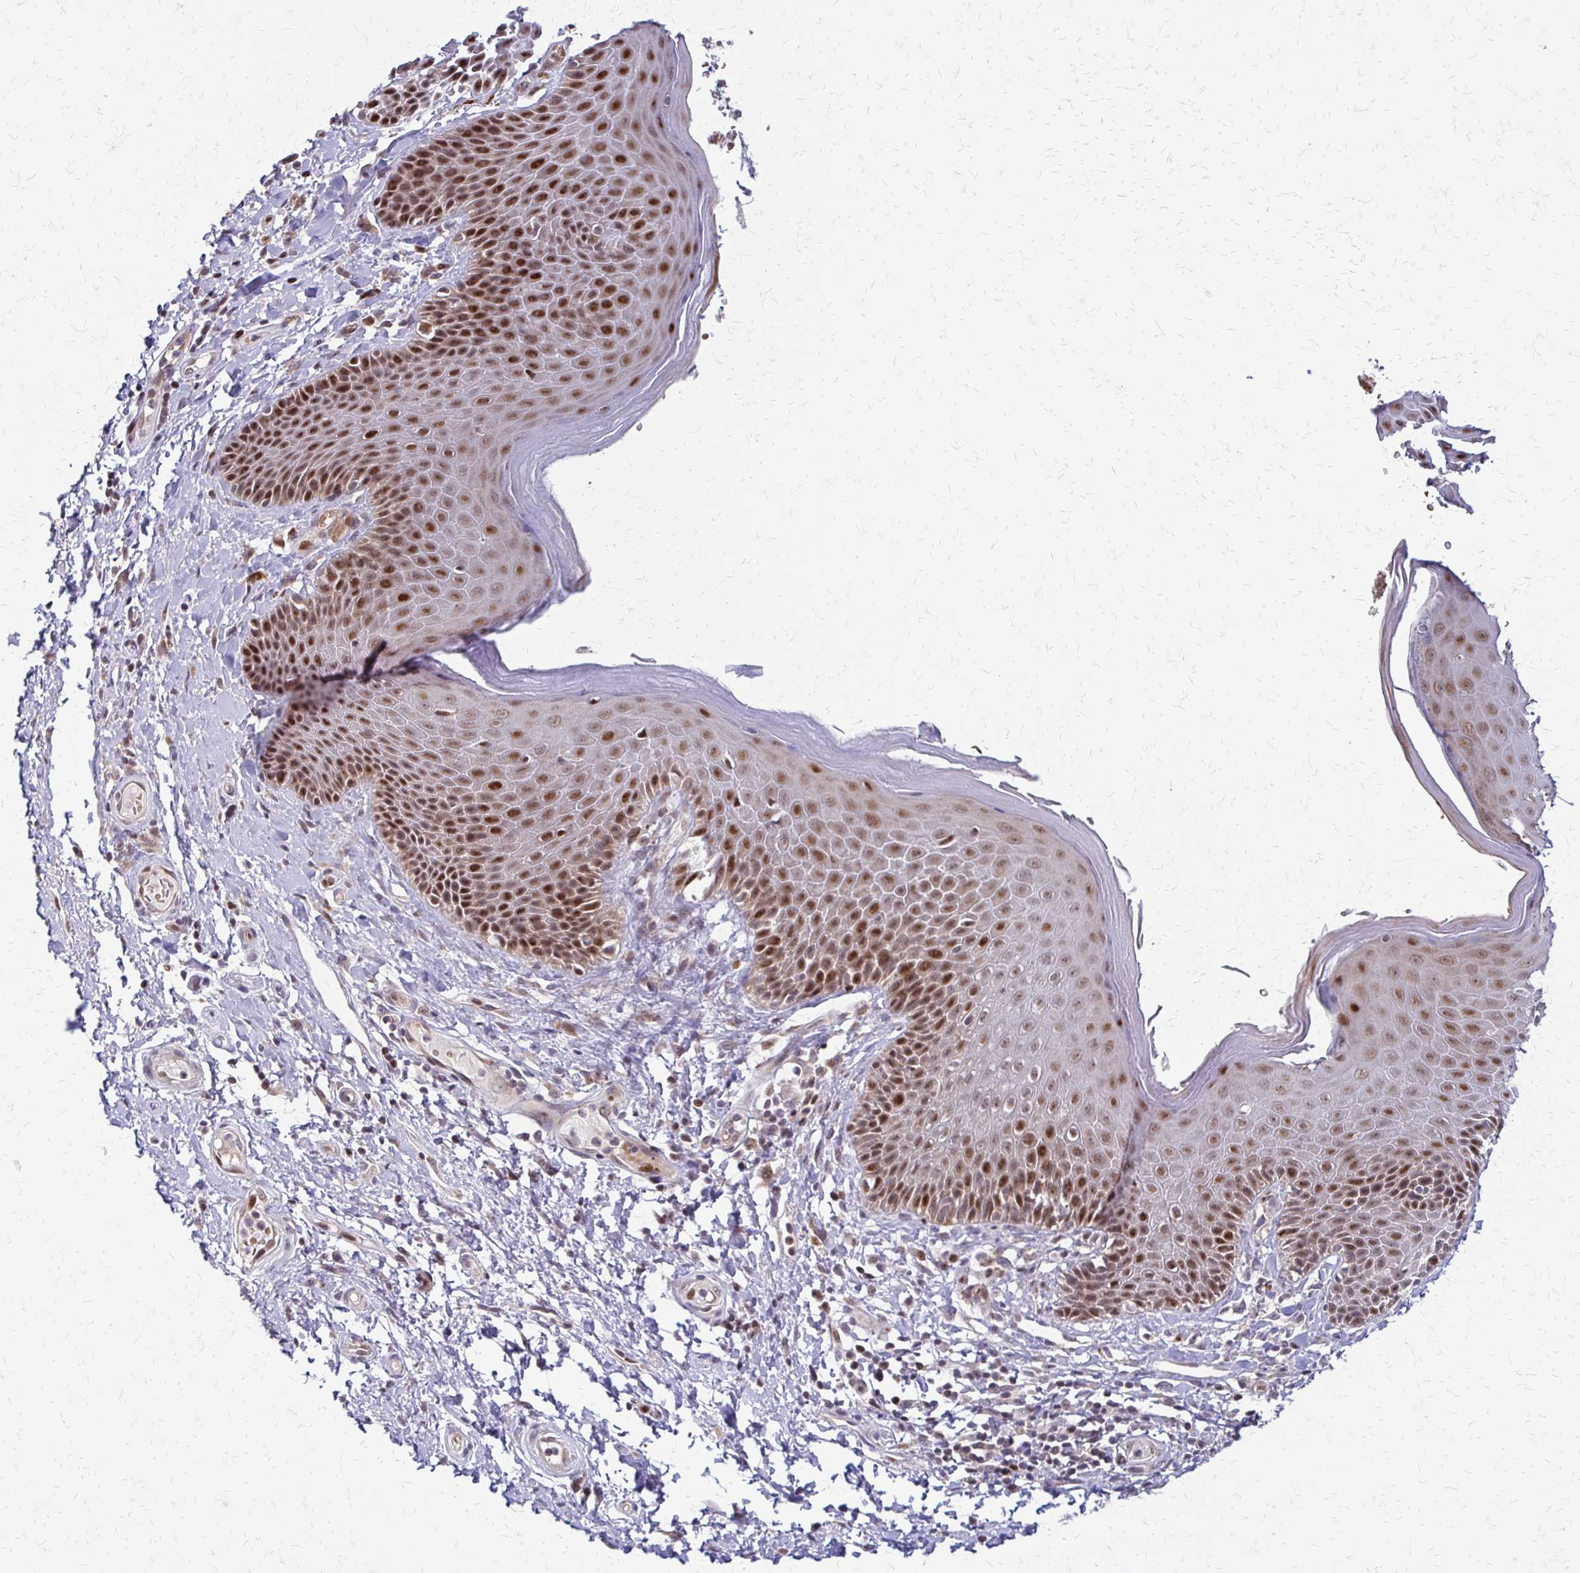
{"staining": {"intensity": "strong", "quantity": ">75%", "location": "nuclear"}, "tissue": "skin", "cell_type": "Epidermal cells", "image_type": "normal", "snomed": [{"axis": "morphology", "description": "Normal tissue, NOS"}, {"axis": "topography", "description": "Anal"}, {"axis": "topography", "description": "Peripheral nerve tissue"}], "caption": "Brown immunohistochemical staining in normal skin displays strong nuclear staining in about >75% of epidermal cells. (DAB (3,3'-diaminobenzidine) IHC with brightfield microscopy, high magnification).", "gene": "TRIR", "patient": {"sex": "male", "age": 51}}